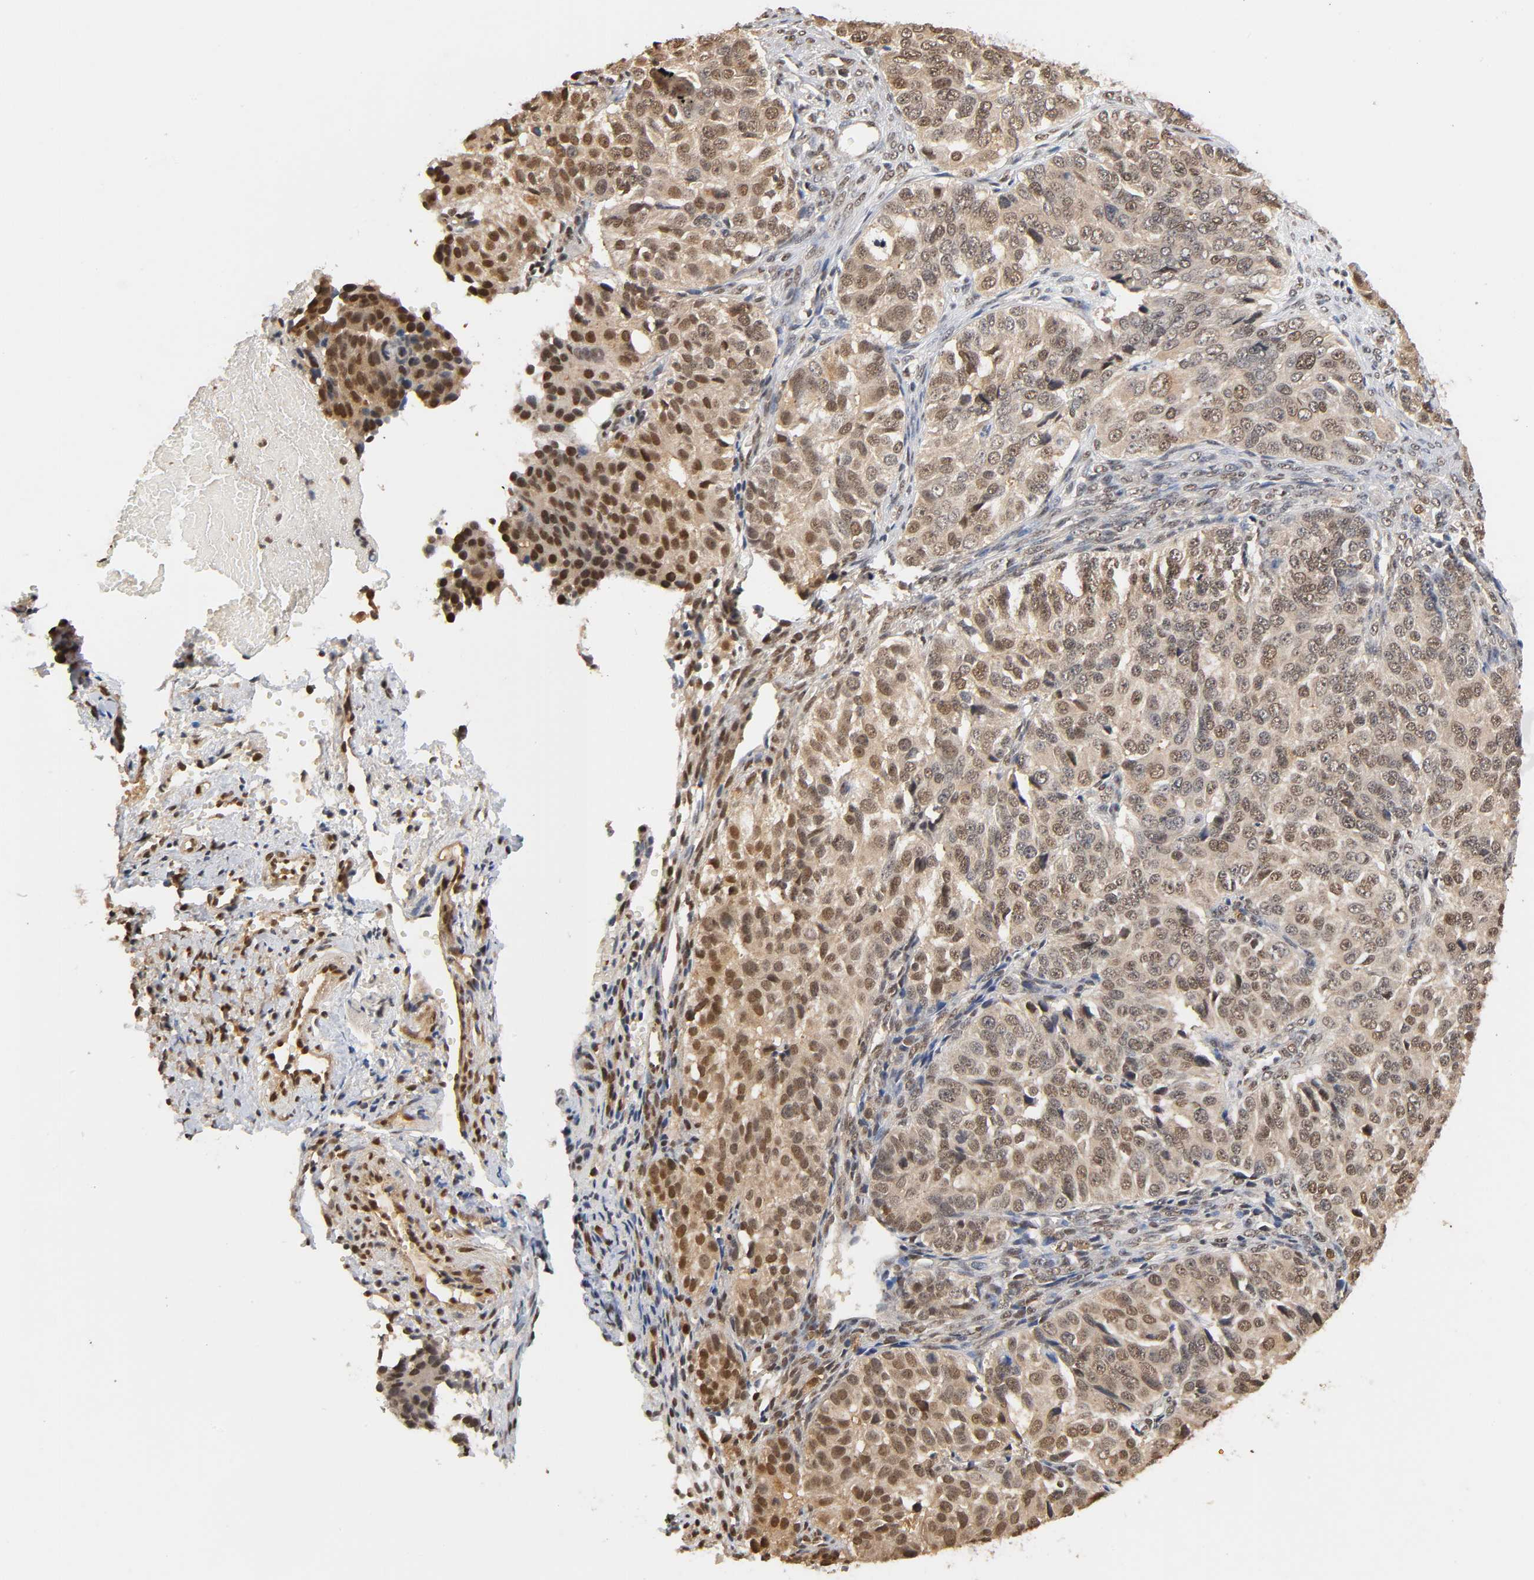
{"staining": {"intensity": "moderate", "quantity": "25%-75%", "location": "cytoplasmic/membranous,nuclear"}, "tissue": "ovarian cancer", "cell_type": "Tumor cells", "image_type": "cancer", "snomed": [{"axis": "morphology", "description": "Carcinoma, endometroid"}, {"axis": "topography", "description": "Ovary"}], "caption": "A brown stain shows moderate cytoplasmic/membranous and nuclear expression of a protein in human endometroid carcinoma (ovarian) tumor cells.", "gene": "UBC", "patient": {"sex": "female", "age": 51}}